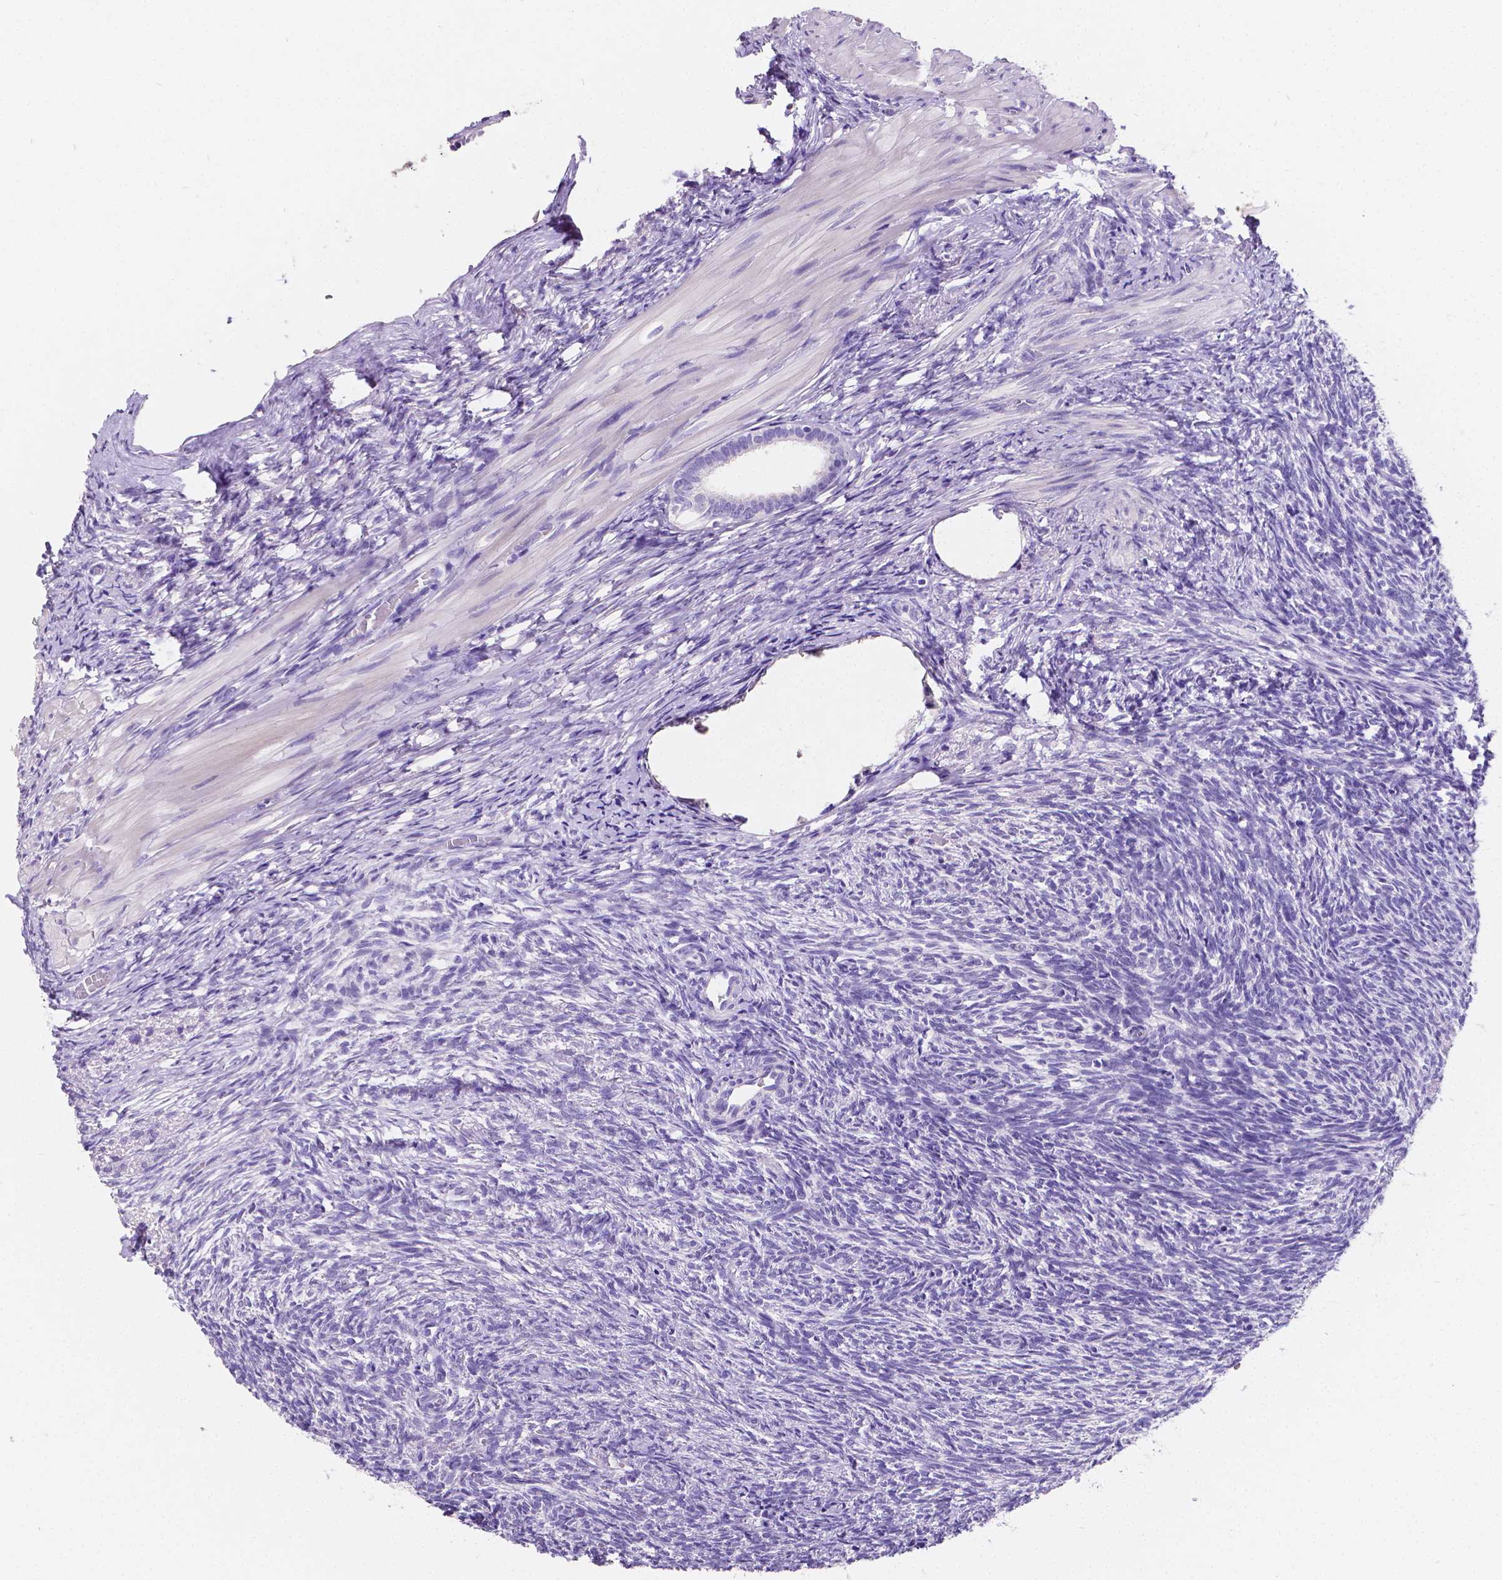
{"staining": {"intensity": "negative", "quantity": "none", "location": "none"}, "tissue": "ovary", "cell_type": "Follicle cells", "image_type": "normal", "snomed": [{"axis": "morphology", "description": "Normal tissue, NOS"}, {"axis": "topography", "description": "Ovary"}], "caption": "Histopathology image shows no significant protein staining in follicle cells of unremarkable ovary. (DAB (3,3'-diaminobenzidine) immunohistochemistry (IHC) with hematoxylin counter stain).", "gene": "SATB2", "patient": {"sex": "female", "age": 46}}